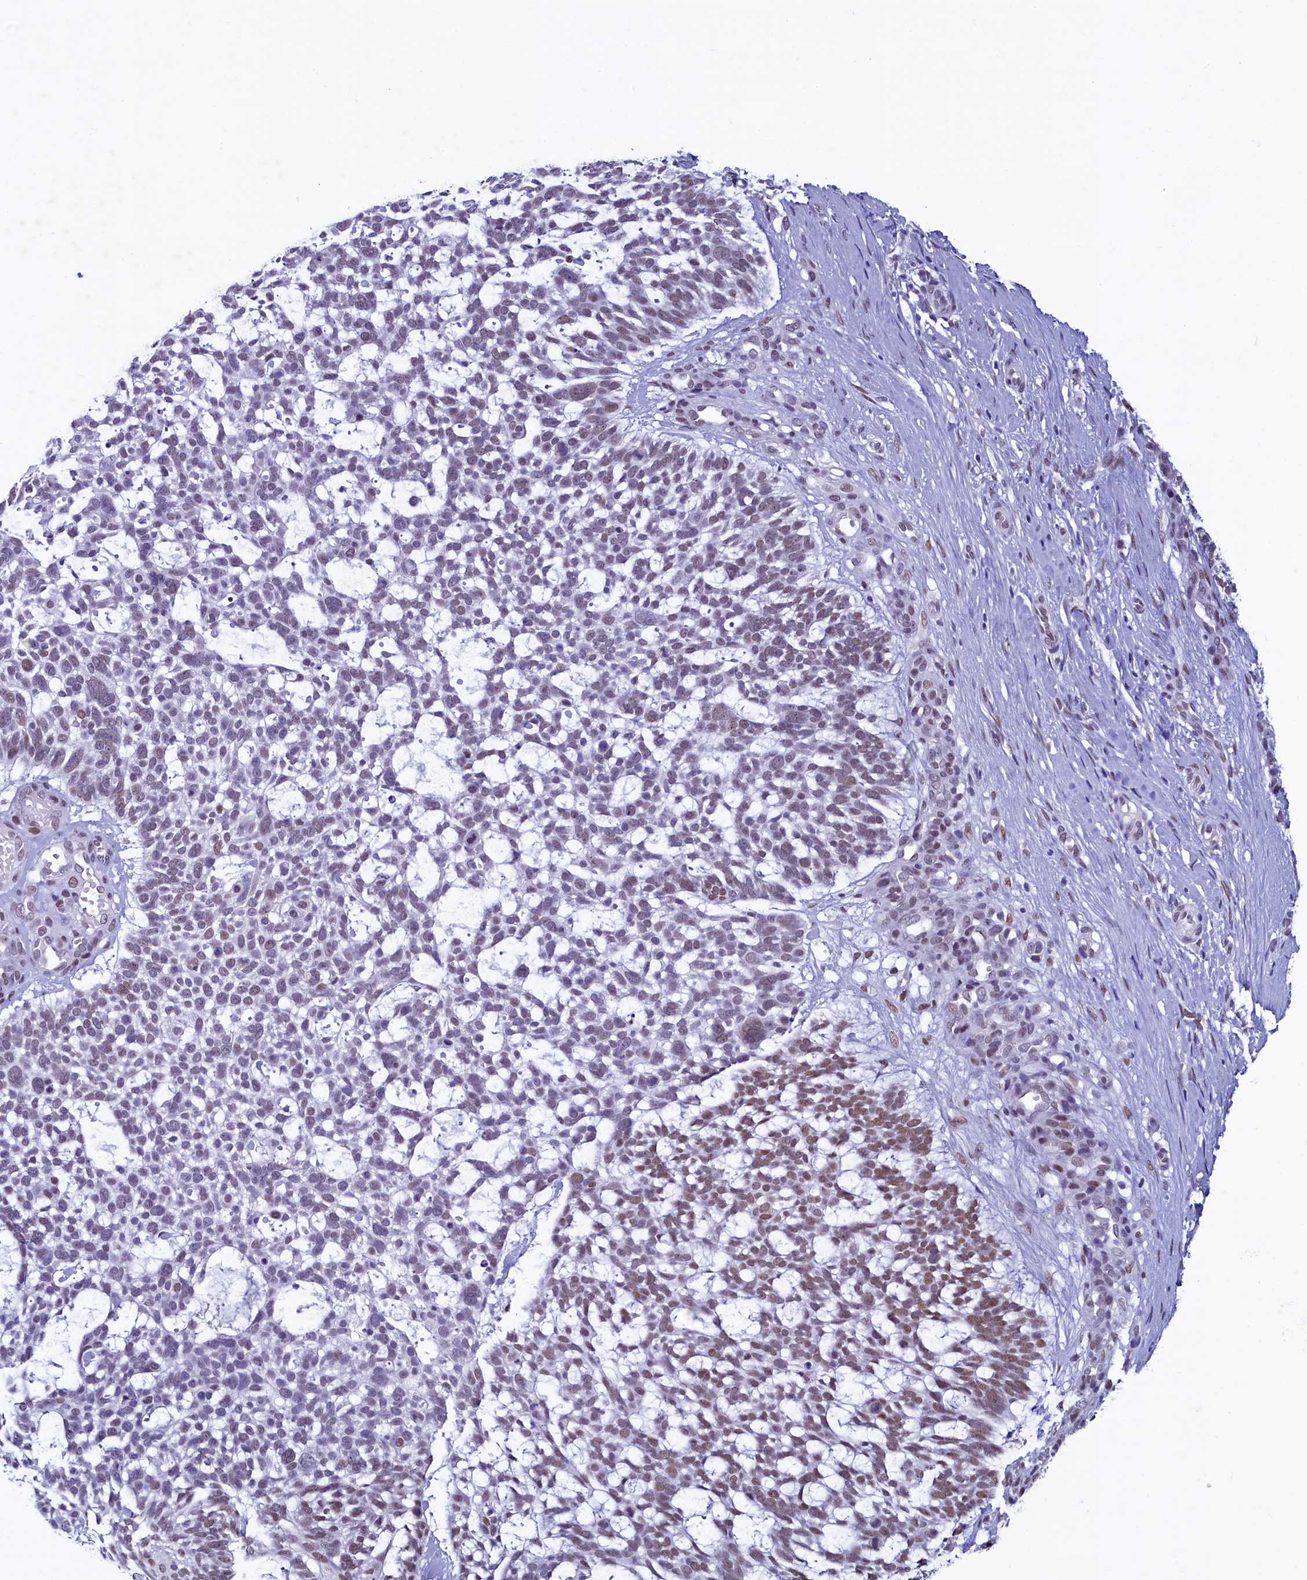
{"staining": {"intensity": "moderate", "quantity": "<25%", "location": "nuclear"}, "tissue": "skin cancer", "cell_type": "Tumor cells", "image_type": "cancer", "snomed": [{"axis": "morphology", "description": "Basal cell carcinoma"}, {"axis": "topography", "description": "Skin"}], "caption": "Basal cell carcinoma (skin) stained with a brown dye reveals moderate nuclear positive expression in about <25% of tumor cells.", "gene": "SUGP2", "patient": {"sex": "male", "age": 88}}